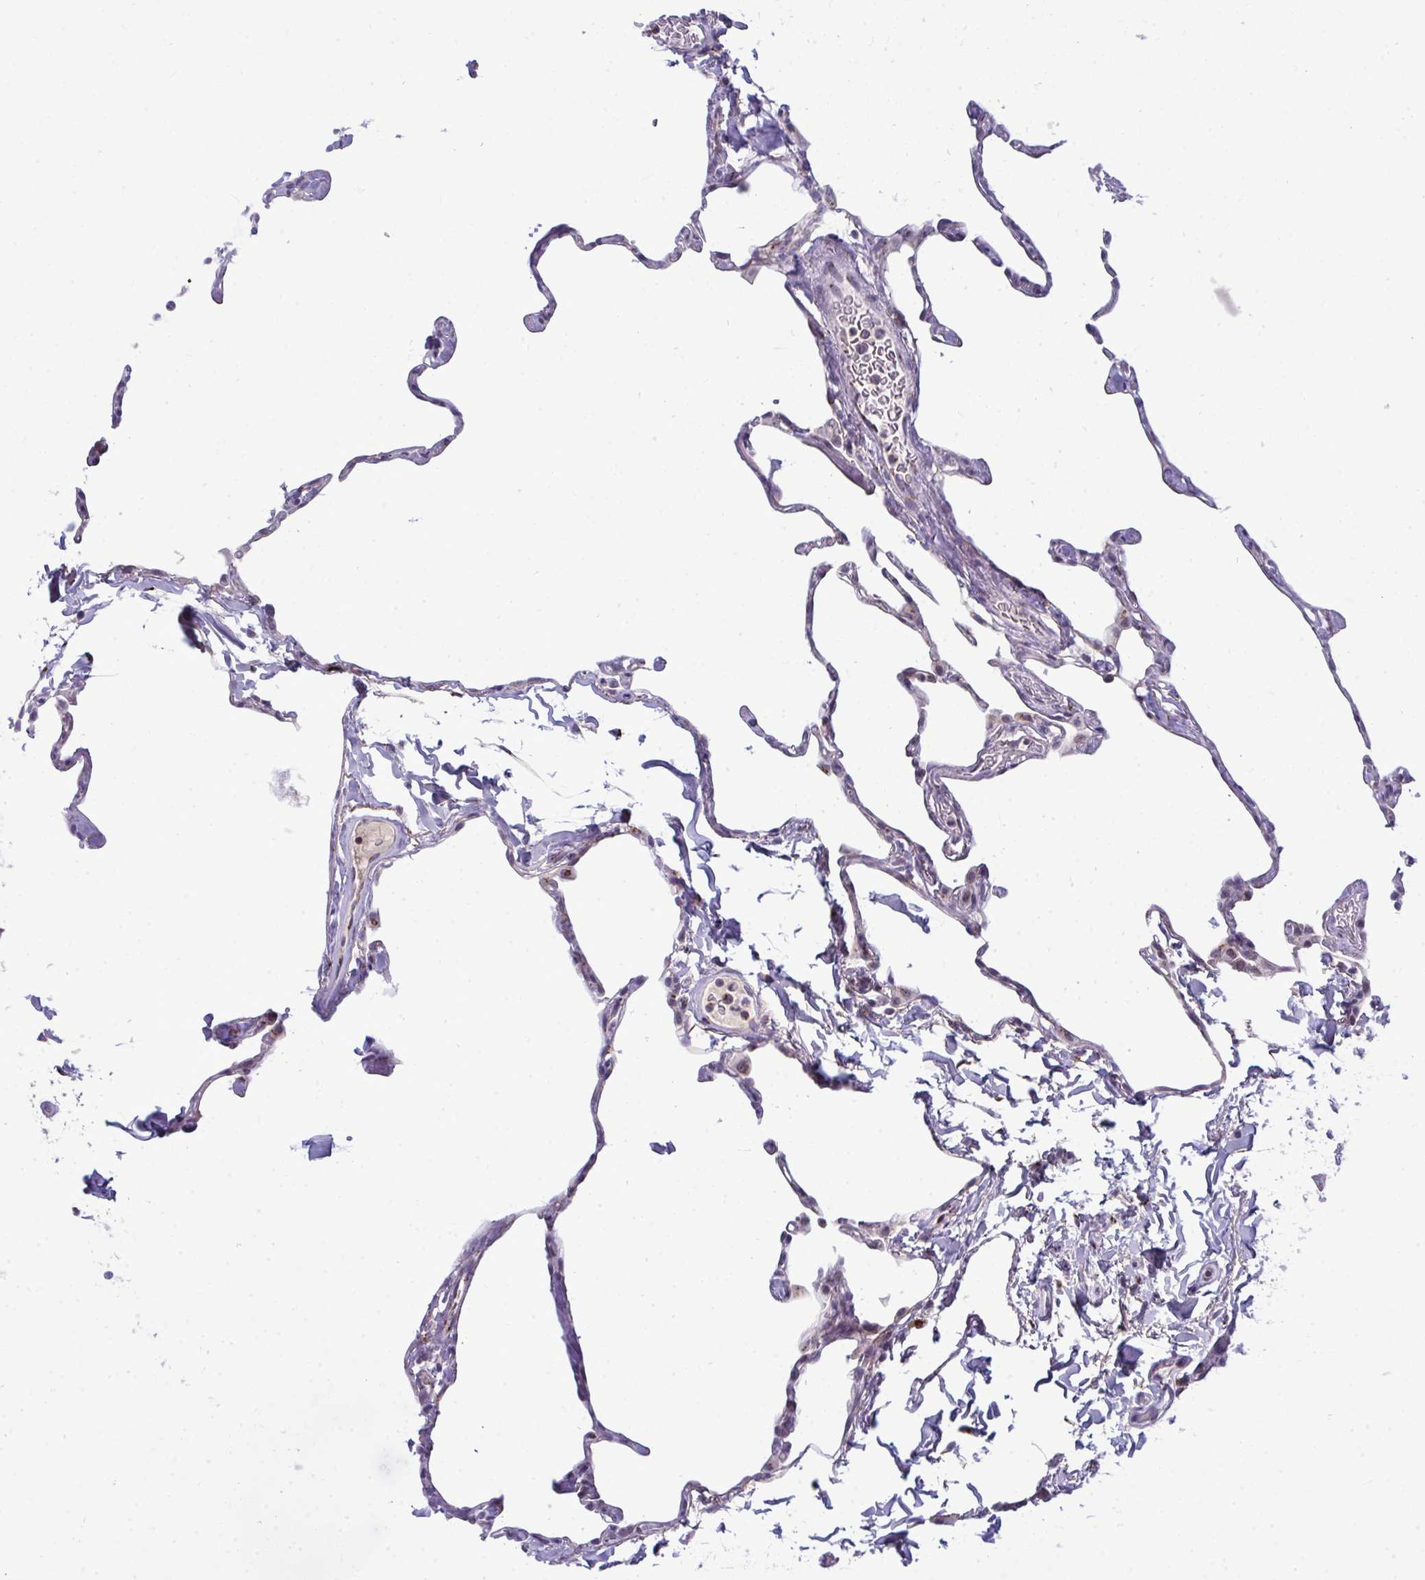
{"staining": {"intensity": "negative", "quantity": "none", "location": "none"}, "tissue": "lung", "cell_type": "Alveolar cells", "image_type": "normal", "snomed": [{"axis": "morphology", "description": "Normal tissue, NOS"}, {"axis": "topography", "description": "Lung"}], "caption": "IHC photomicrograph of unremarkable lung: lung stained with DAB (3,3'-diaminobenzidine) demonstrates no significant protein staining in alveolar cells. (Brightfield microscopy of DAB immunohistochemistry (IHC) at high magnification).", "gene": "DTX4", "patient": {"sex": "male", "age": 65}}